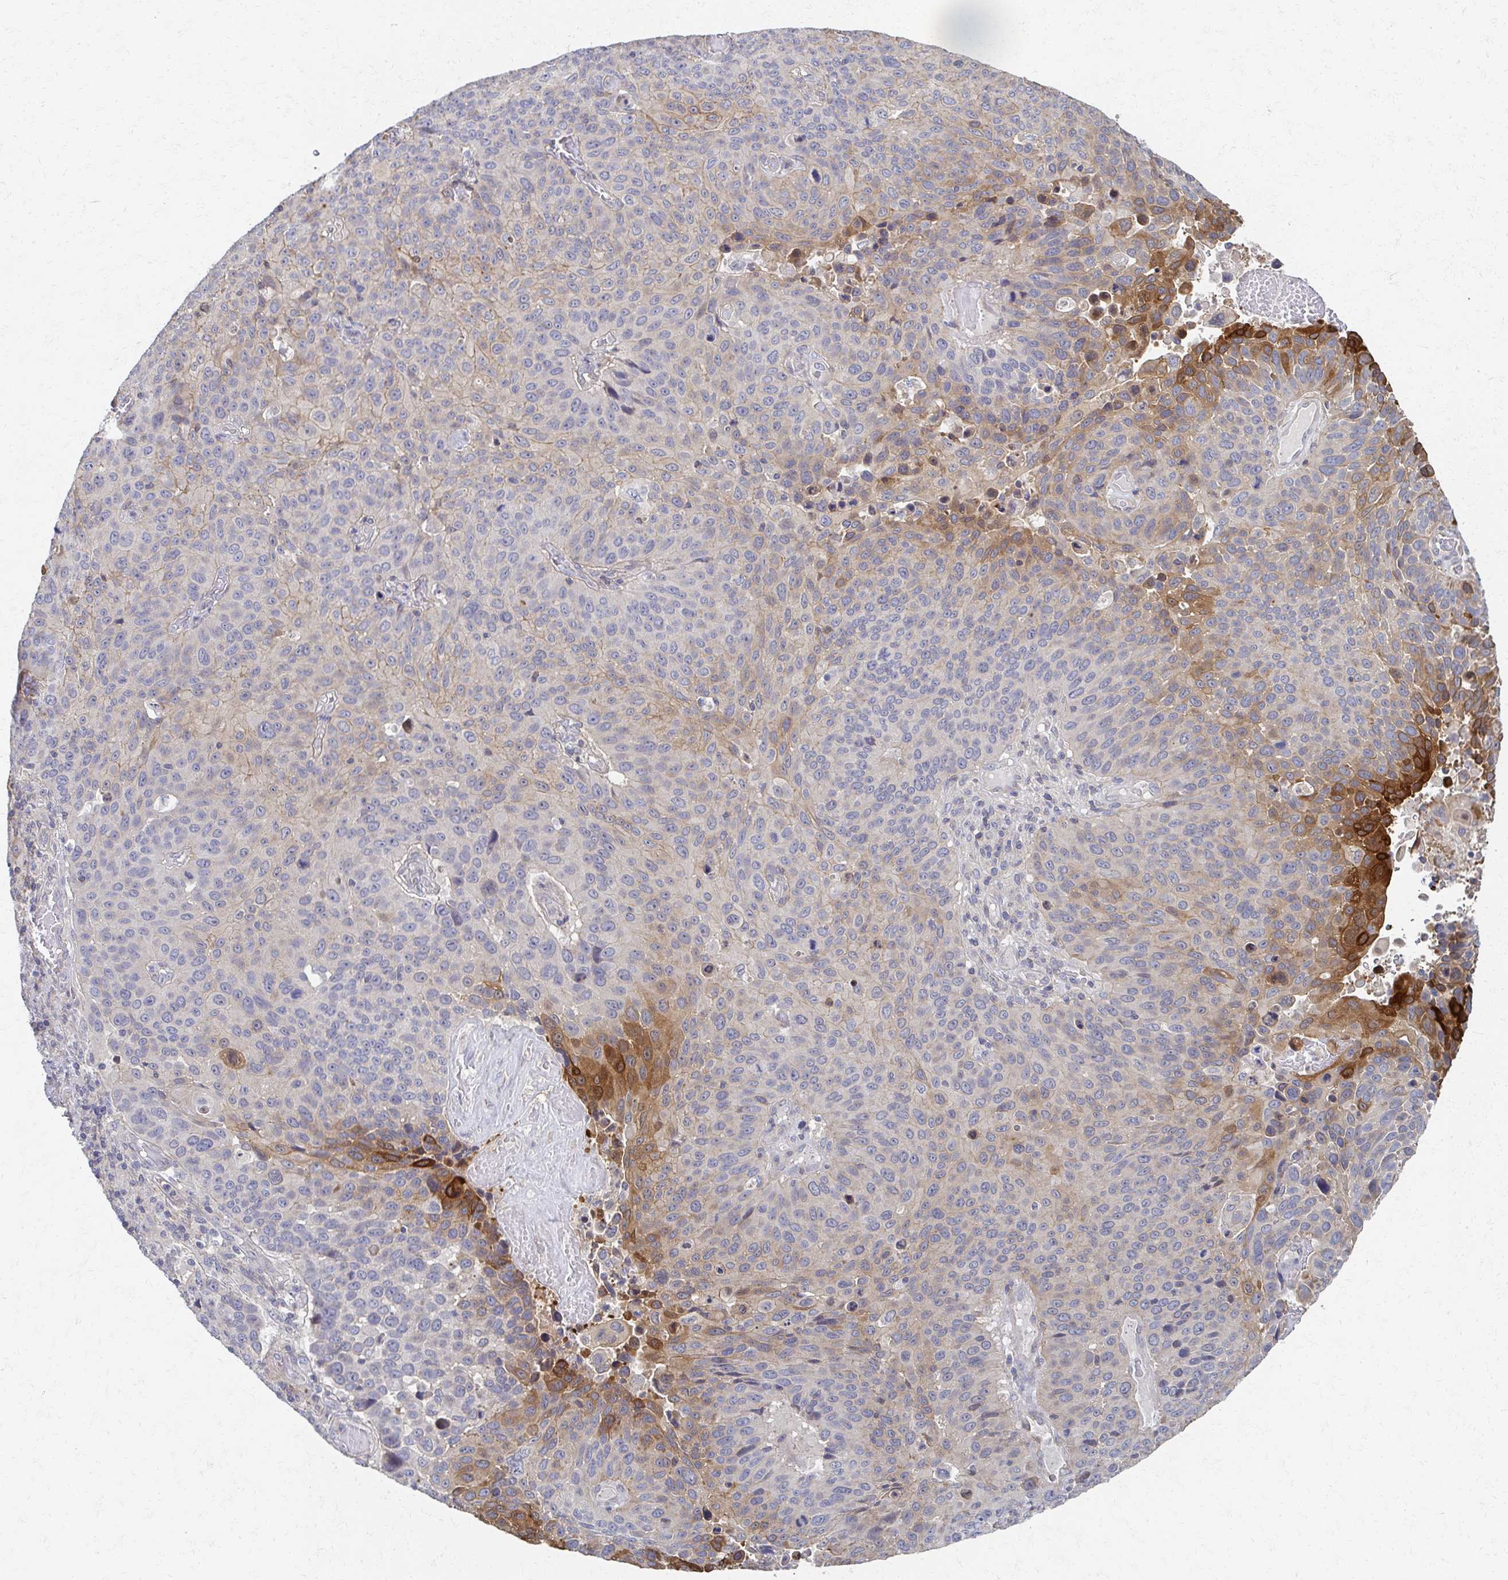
{"staining": {"intensity": "strong", "quantity": "<25%", "location": "cytoplasmic/membranous"}, "tissue": "lung cancer", "cell_type": "Tumor cells", "image_type": "cancer", "snomed": [{"axis": "morphology", "description": "Squamous cell carcinoma, NOS"}, {"axis": "topography", "description": "Lung"}], "caption": "Immunohistochemical staining of human lung cancer displays medium levels of strong cytoplasmic/membranous expression in approximately <25% of tumor cells. The protein of interest is stained brown, and the nuclei are stained in blue (DAB (3,3'-diaminobenzidine) IHC with brightfield microscopy, high magnification).", "gene": "EOLA2", "patient": {"sex": "male", "age": 68}}